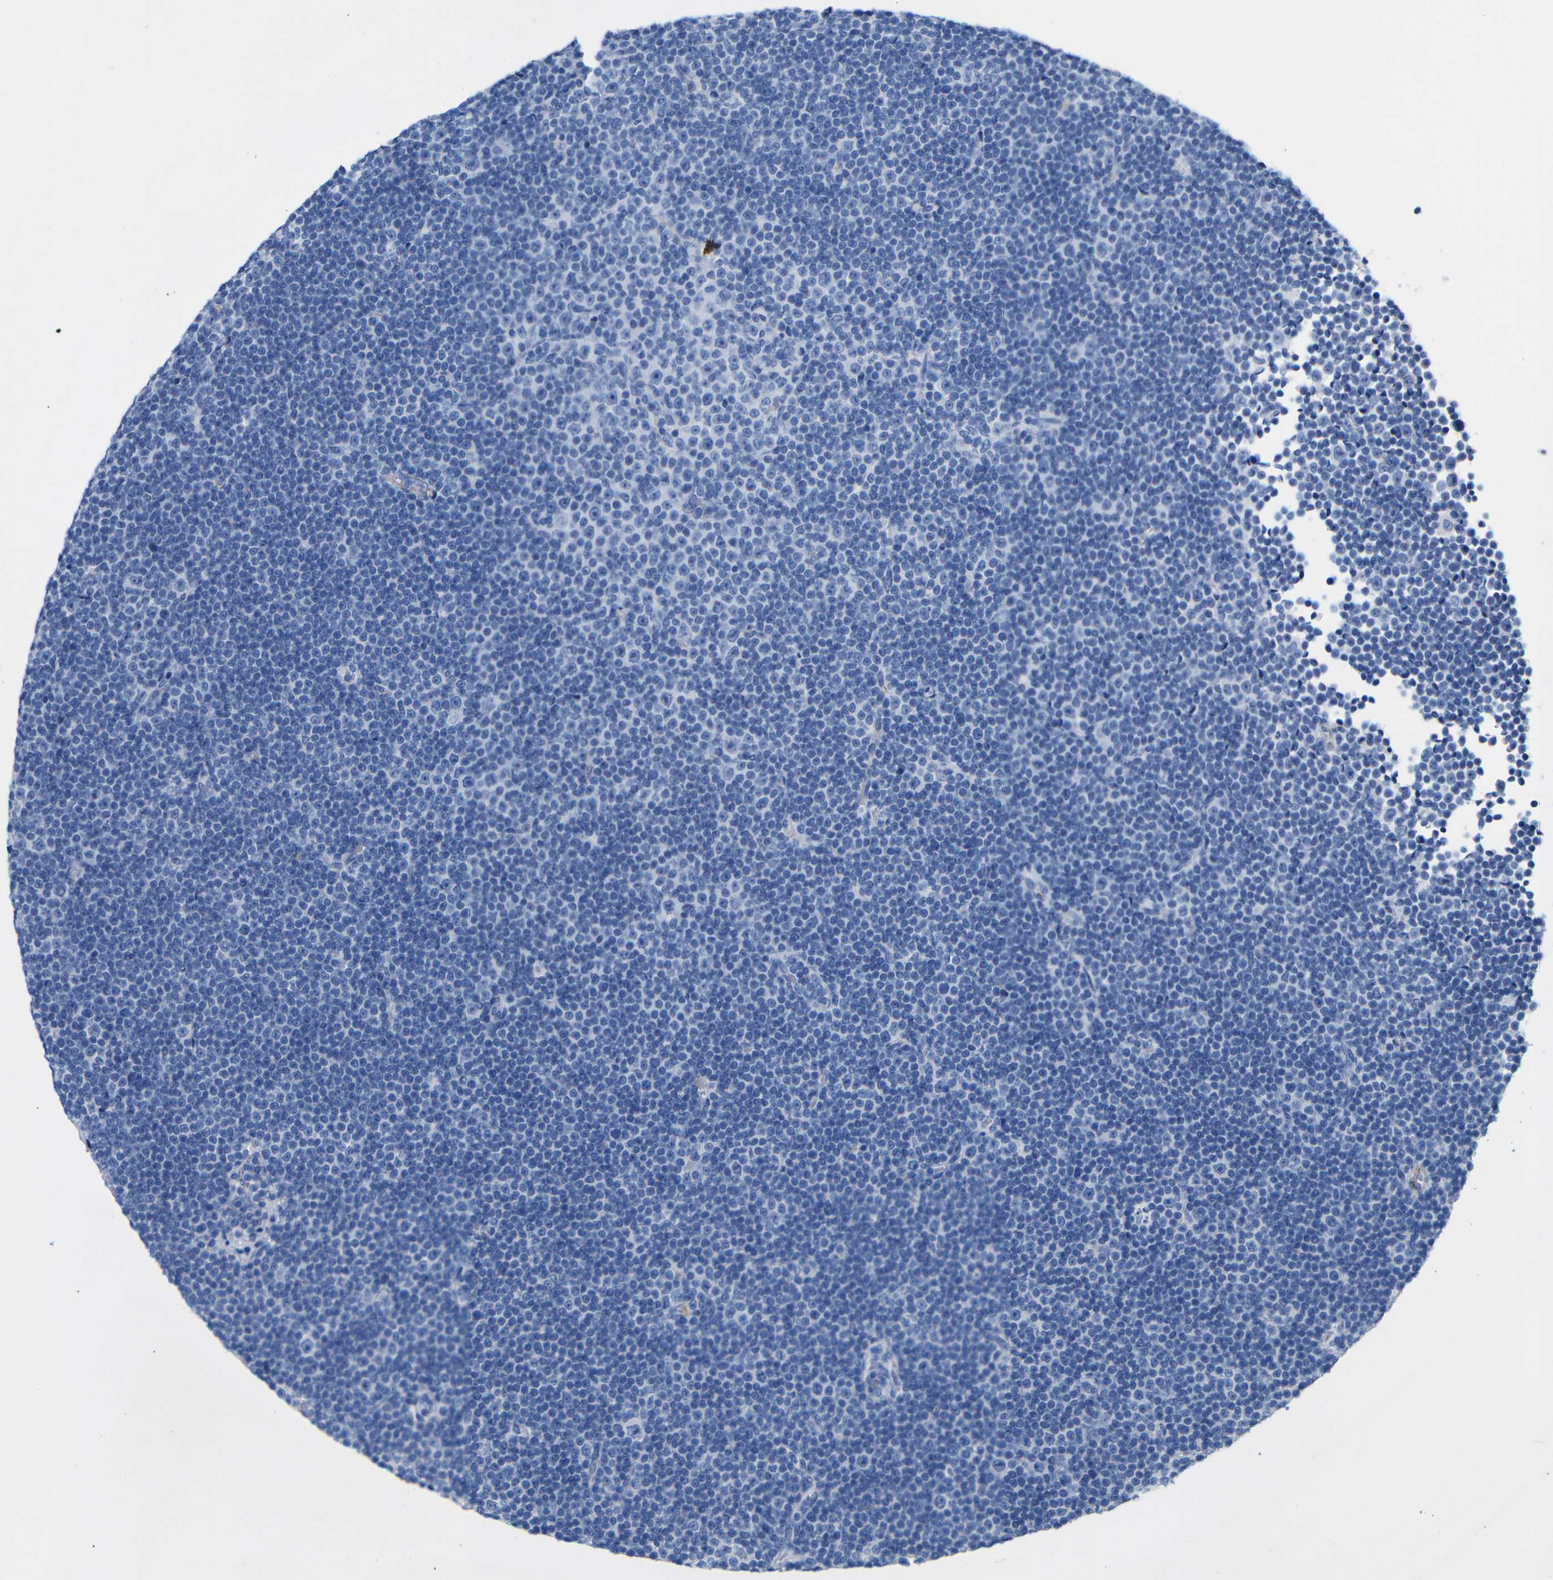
{"staining": {"intensity": "negative", "quantity": "none", "location": "none"}, "tissue": "lymphoma", "cell_type": "Tumor cells", "image_type": "cancer", "snomed": [{"axis": "morphology", "description": "Malignant lymphoma, non-Hodgkin's type, Low grade"}, {"axis": "topography", "description": "Lymph node"}], "caption": "DAB immunohistochemical staining of human lymphoma exhibits no significant expression in tumor cells. (IHC, brightfield microscopy, high magnification).", "gene": "CGNL1", "patient": {"sex": "female", "age": 67}}